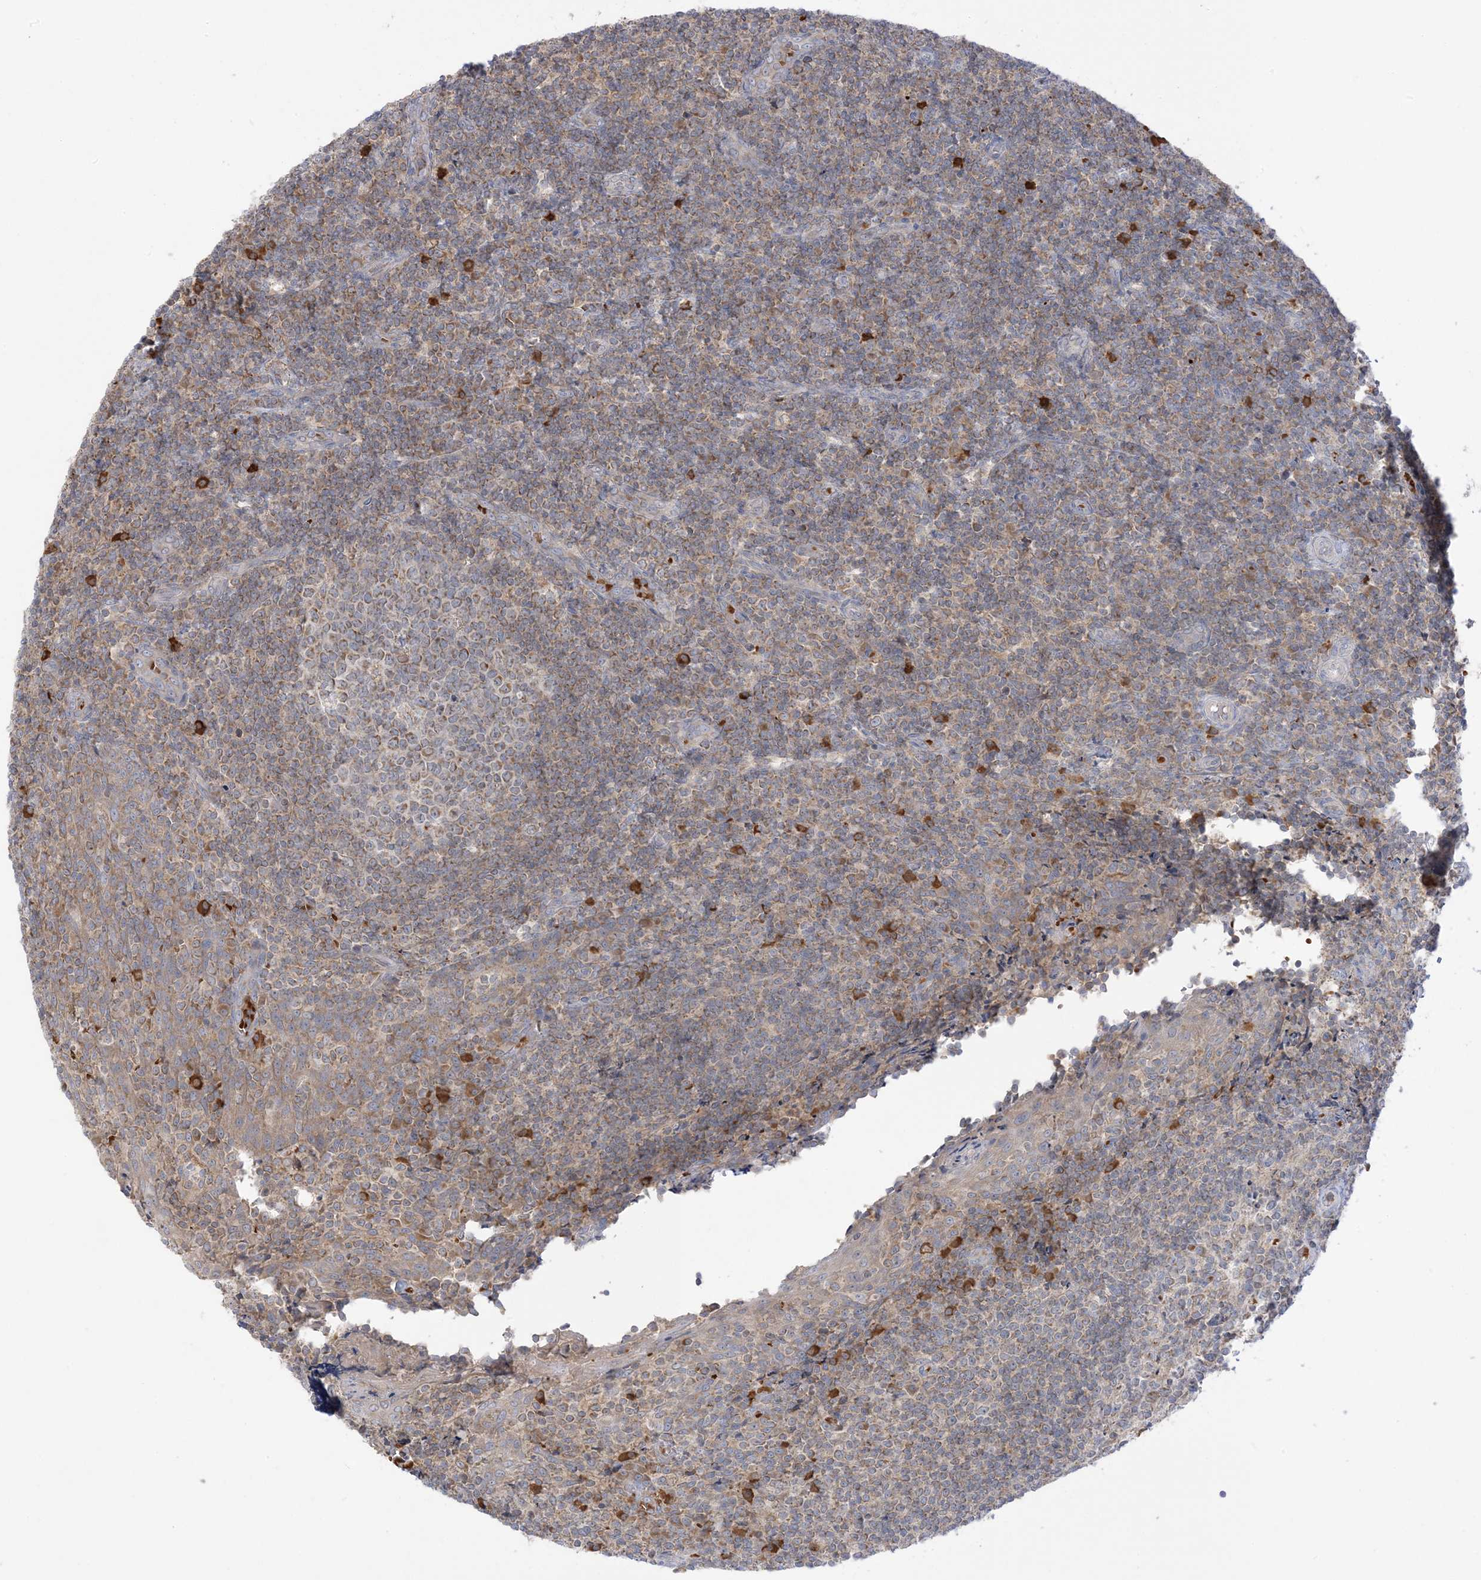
{"staining": {"intensity": "moderate", "quantity": "<25%", "location": "cytoplasmic/membranous"}, "tissue": "tonsil", "cell_type": "Germinal center cells", "image_type": "normal", "snomed": [{"axis": "morphology", "description": "Normal tissue, NOS"}, {"axis": "topography", "description": "Tonsil"}], "caption": "Immunohistochemical staining of unremarkable tonsil reveals <25% levels of moderate cytoplasmic/membranous protein expression in about <25% of germinal center cells. (DAB (3,3'-diaminobenzidine) IHC, brown staining for protein, blue staining for nuclei).", "gene": "NPPC", "patient": {"sex": "female", "age": 19}}